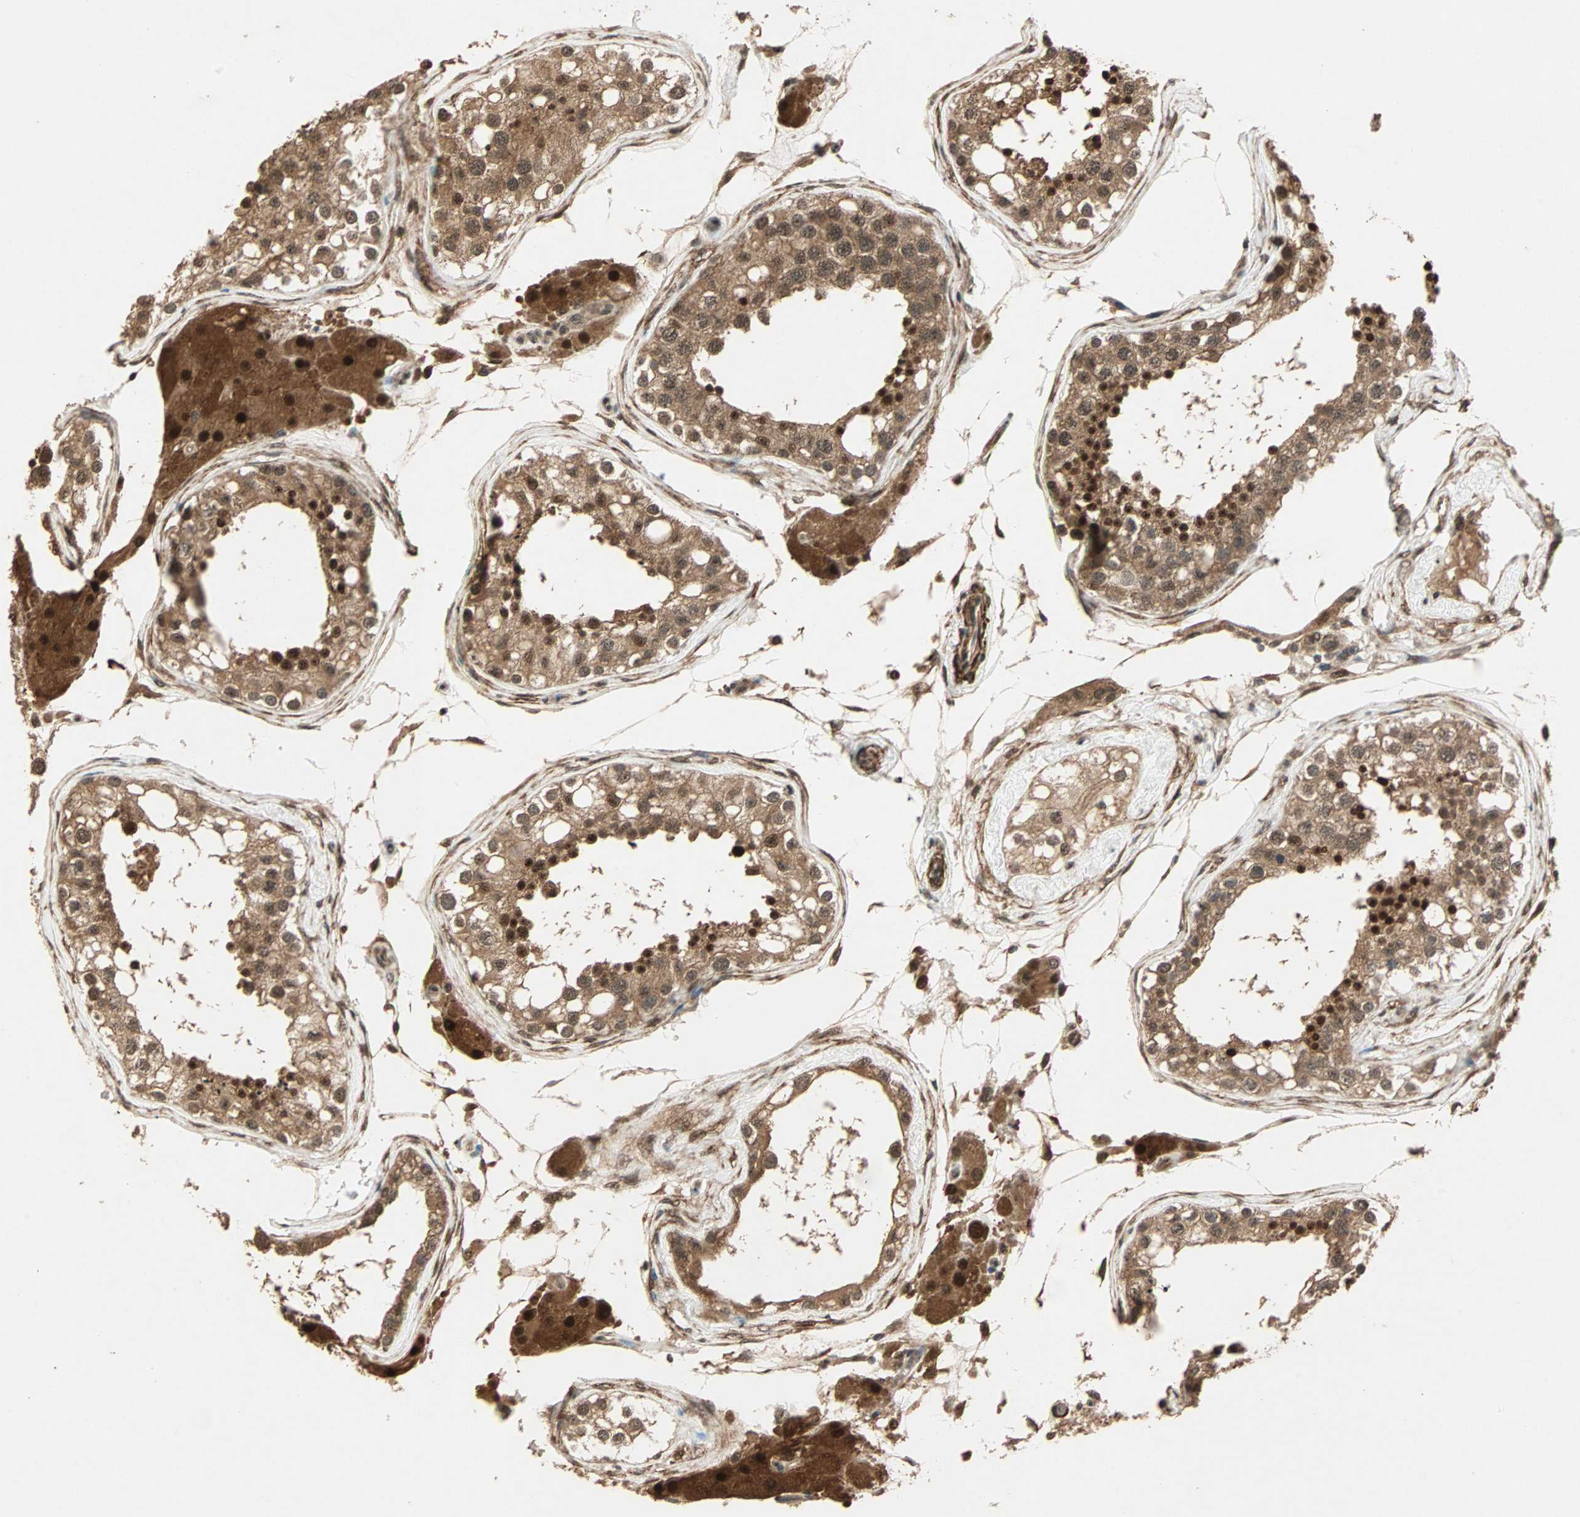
{"staining": {"intensity": "strong", "quantity": ">75%", "location": "cytoplasmic/membranous,nuclear"}, "tissue": "testis", "cell_type": "Cells in seminiferous ducts", "image_type": "normal", "snomed": [{"axis": "morphology", "description": "Normal tissue, NOS"}, {"axis": "topography", "description": "Testis"}], "caption": "A micrograph of testis stained for a protein demonstrates strong cytoplasmic/membranous,nuclear brown staining in cells in seminiferous ducts. (IHC, brightfield microscopy, high magnification).", "gene": "ZSCAN31", "patient": {"sex": "male", "age": 68}}